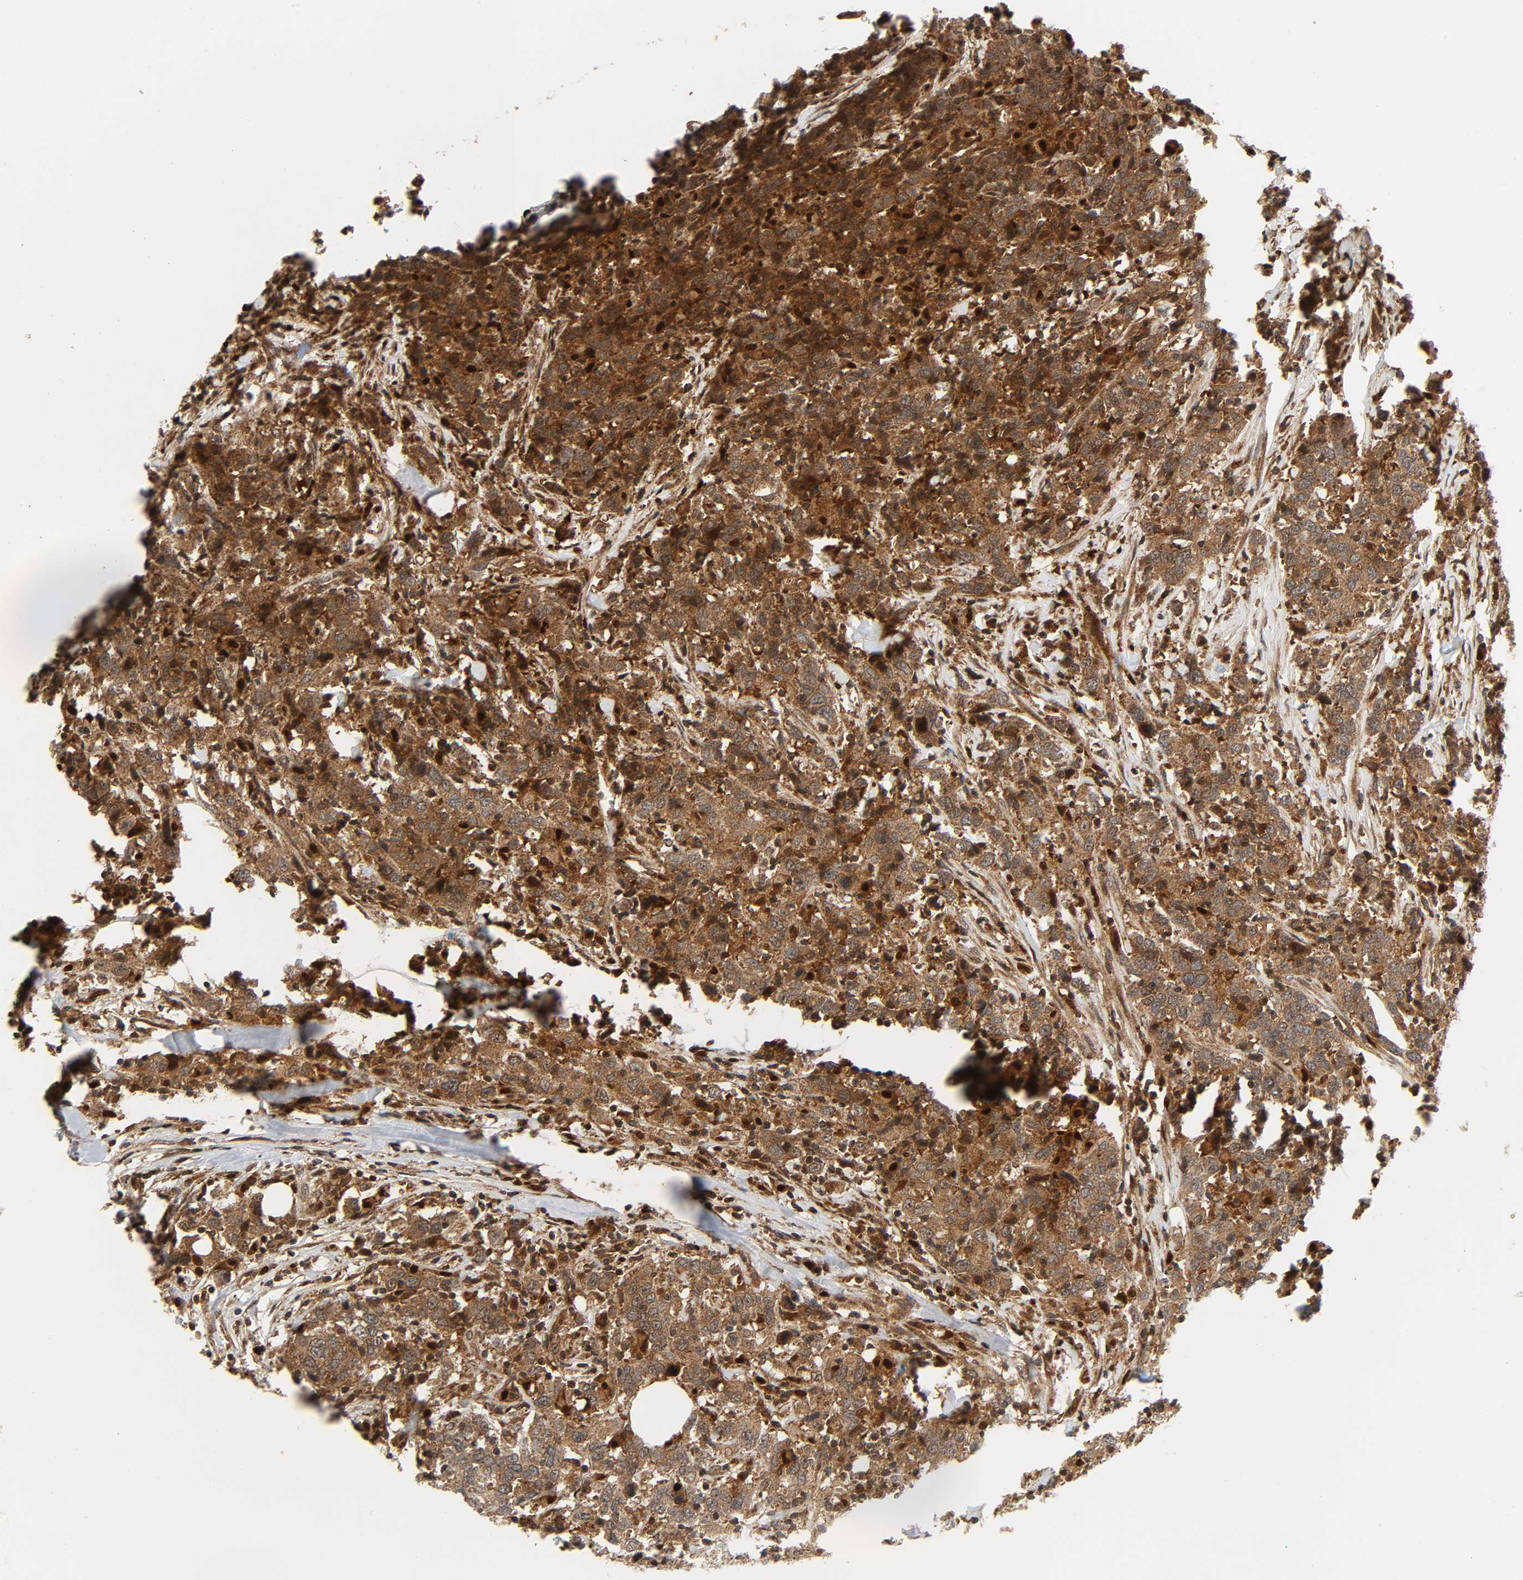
{"staining": {"intensity": "moderate", "quantity": ">75%", "location": "cytoplasmic/membranous"}, "tissue": "urothelial cancer", "cell_type": "Tumor cells", "image_type": "cancer", "snomed": [{"axis": "morphology", "description": "Urothelial carcinoma, High grade"}, {"axis": "topography", "description": "Urinary bladder"}], "caption": "Human urothelial cancer stained for a protein (brown) exhibits moderate cytoplasmic/membranous positive positivity in about >75% of tumor cells.", "gene": "CHUK", "patient": {"sex": "male", "age": 61}}